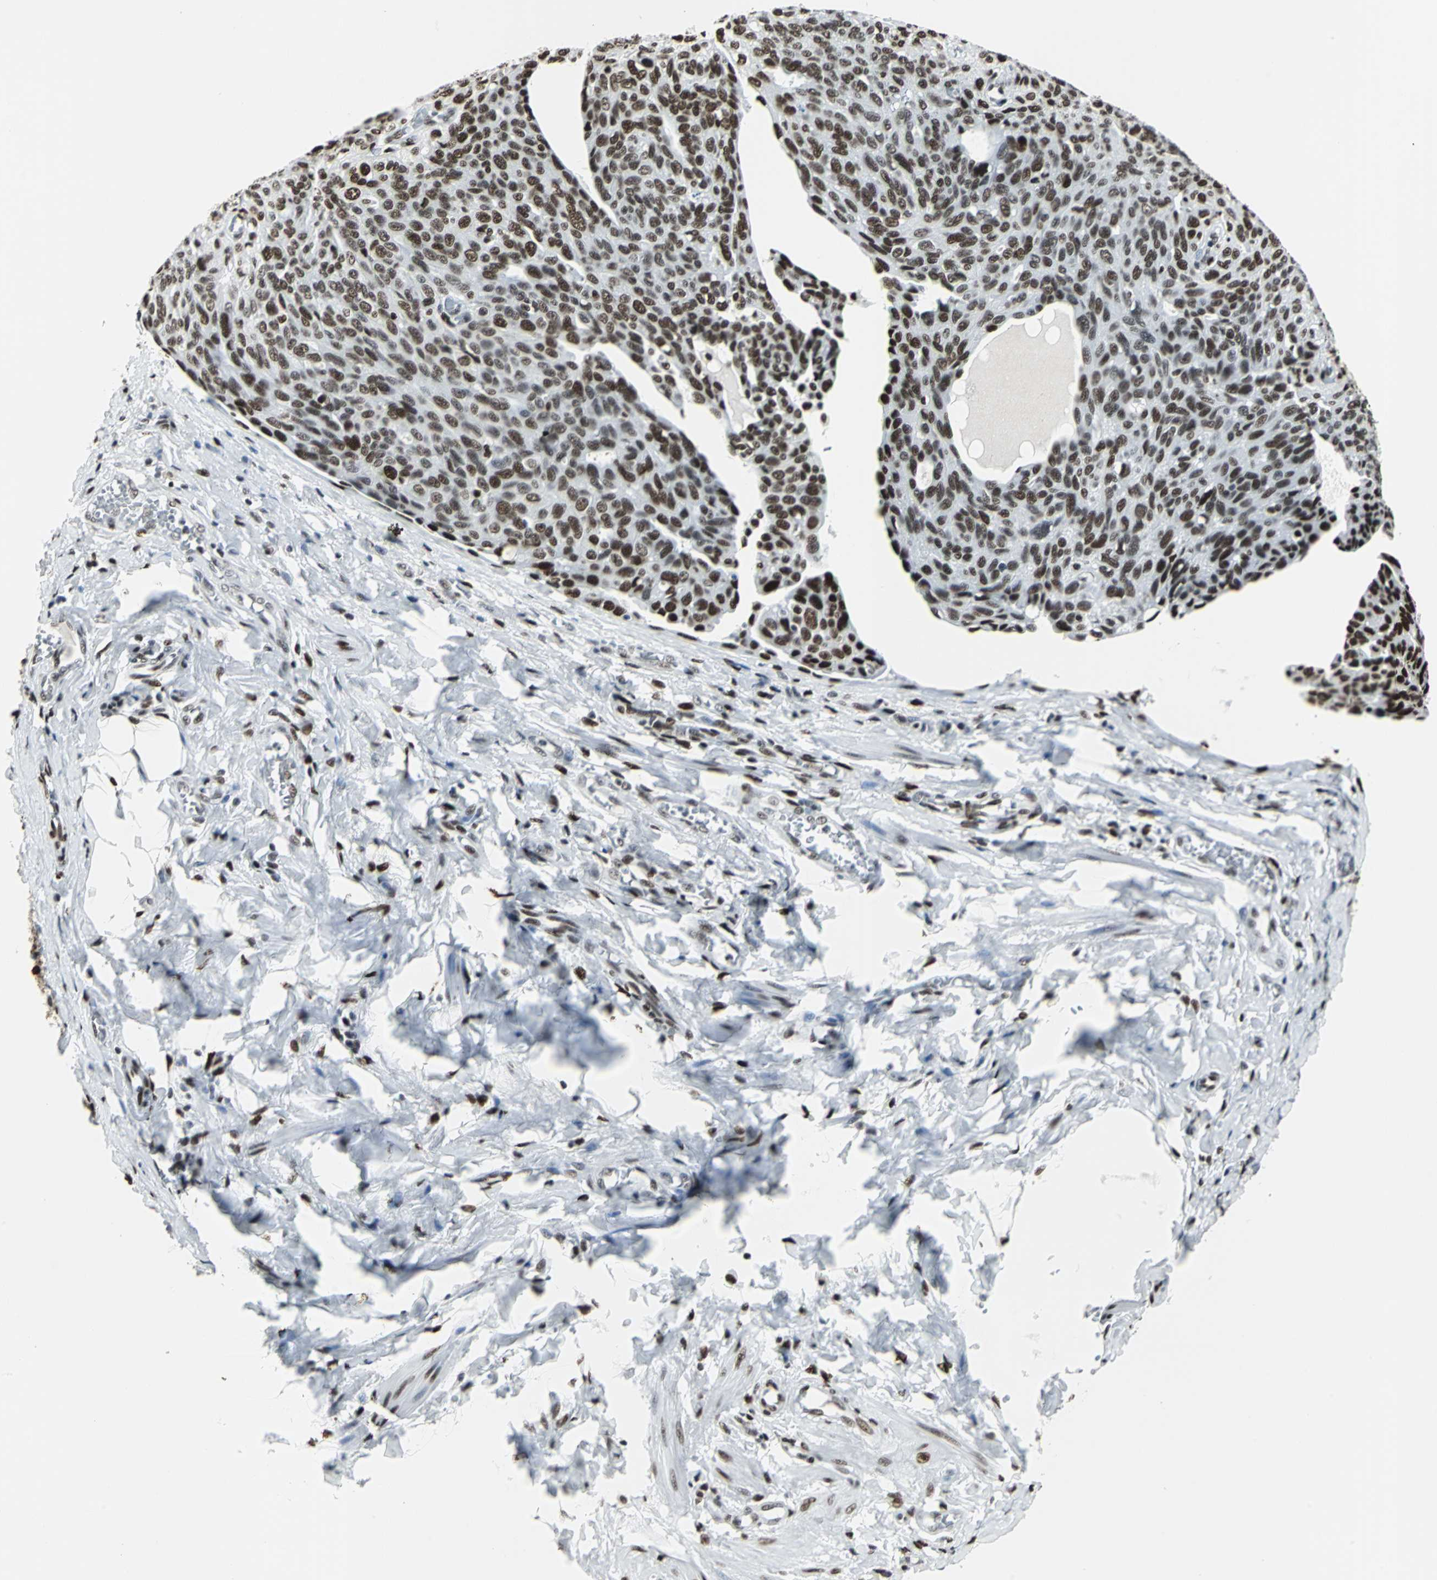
{"staining": {"intensity": "strong", "quantity": ">75%", "location": "nuclear"}, "tissue": "ovarian cancer", "cell_type": "Tumor cells", "image_type": "cancer", "snomed": [{"axis": "morphology", "description": "Carcinoma, endometroid"}, {"axis": "topography", "description": "Ovary"}], "caption": "The photomicrograph demonstrates a brown stain indicating the presence of a protein in the nuclear of tumor cells in ovarian endometroid carcinoma. The staining was performed using DAB to visualize the protein expression in brown, while the nuclei were stained in blue with hematoxylin (Magnification: 20x).", "gene": "HDAC2", "patient": {"sex": "female", "age": 60}}